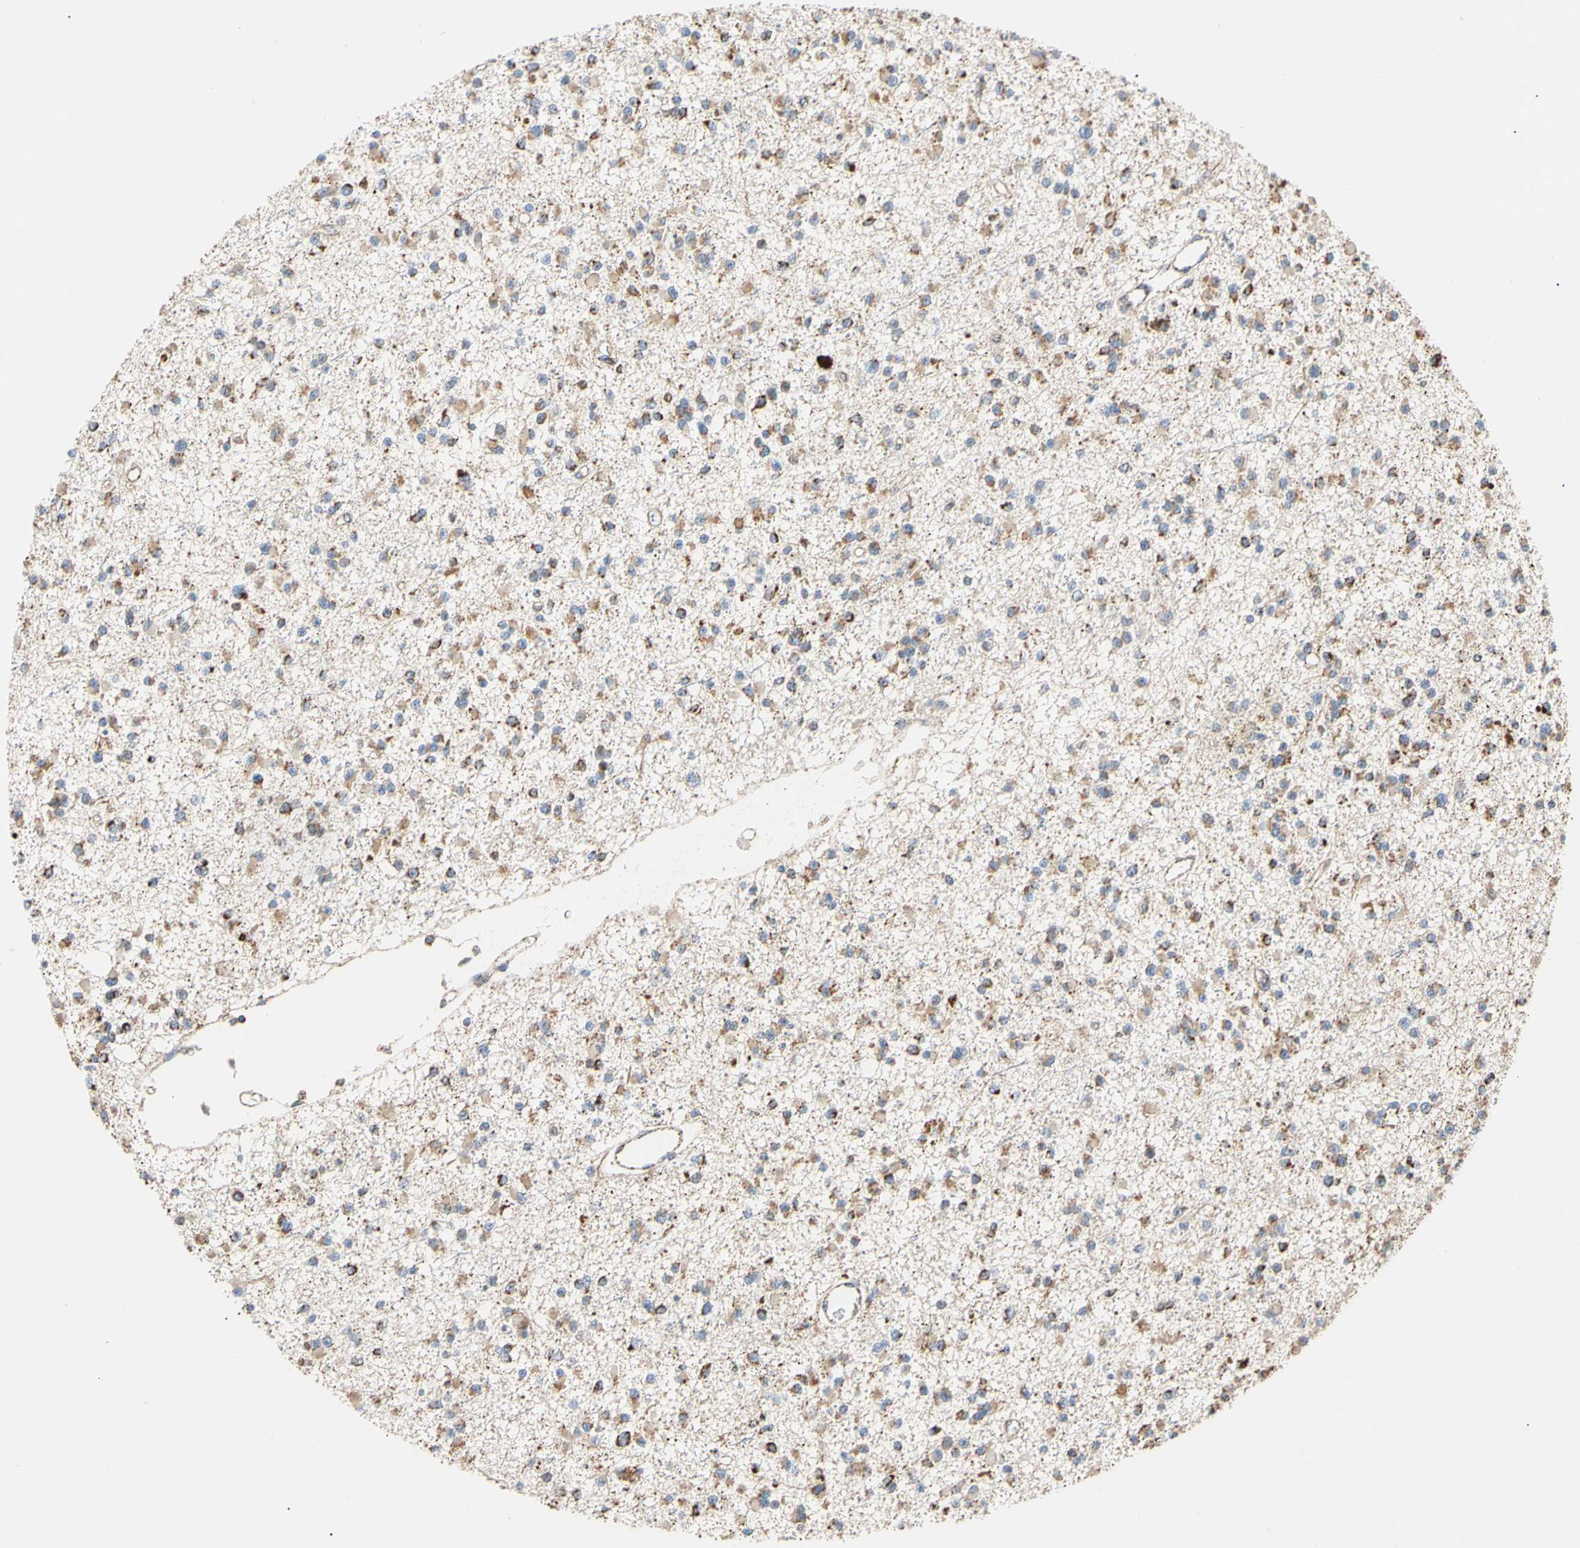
{"staining": {"intensity": "moderate", "quantity": ">75%", "location": "cytoplasmic/membranous"}, "tissue": "glioma", "cell_type": "Tumor cells", "image_type": "cancer", "snomed": [{"axis": "morphology", "description": "Glioma, malignant, Low grade"}, {"axis": "topography", "description": "Brain"}], "caption": "This is a photomicrograph of immunohistochemistry (IHC) staining of malignant glioma (low-grade), which shows moderate expression in the cytoplasmic/membranous of tumor cells.", "gene": "ACAT1", "patient": {"sex": "female", "age": 22}}